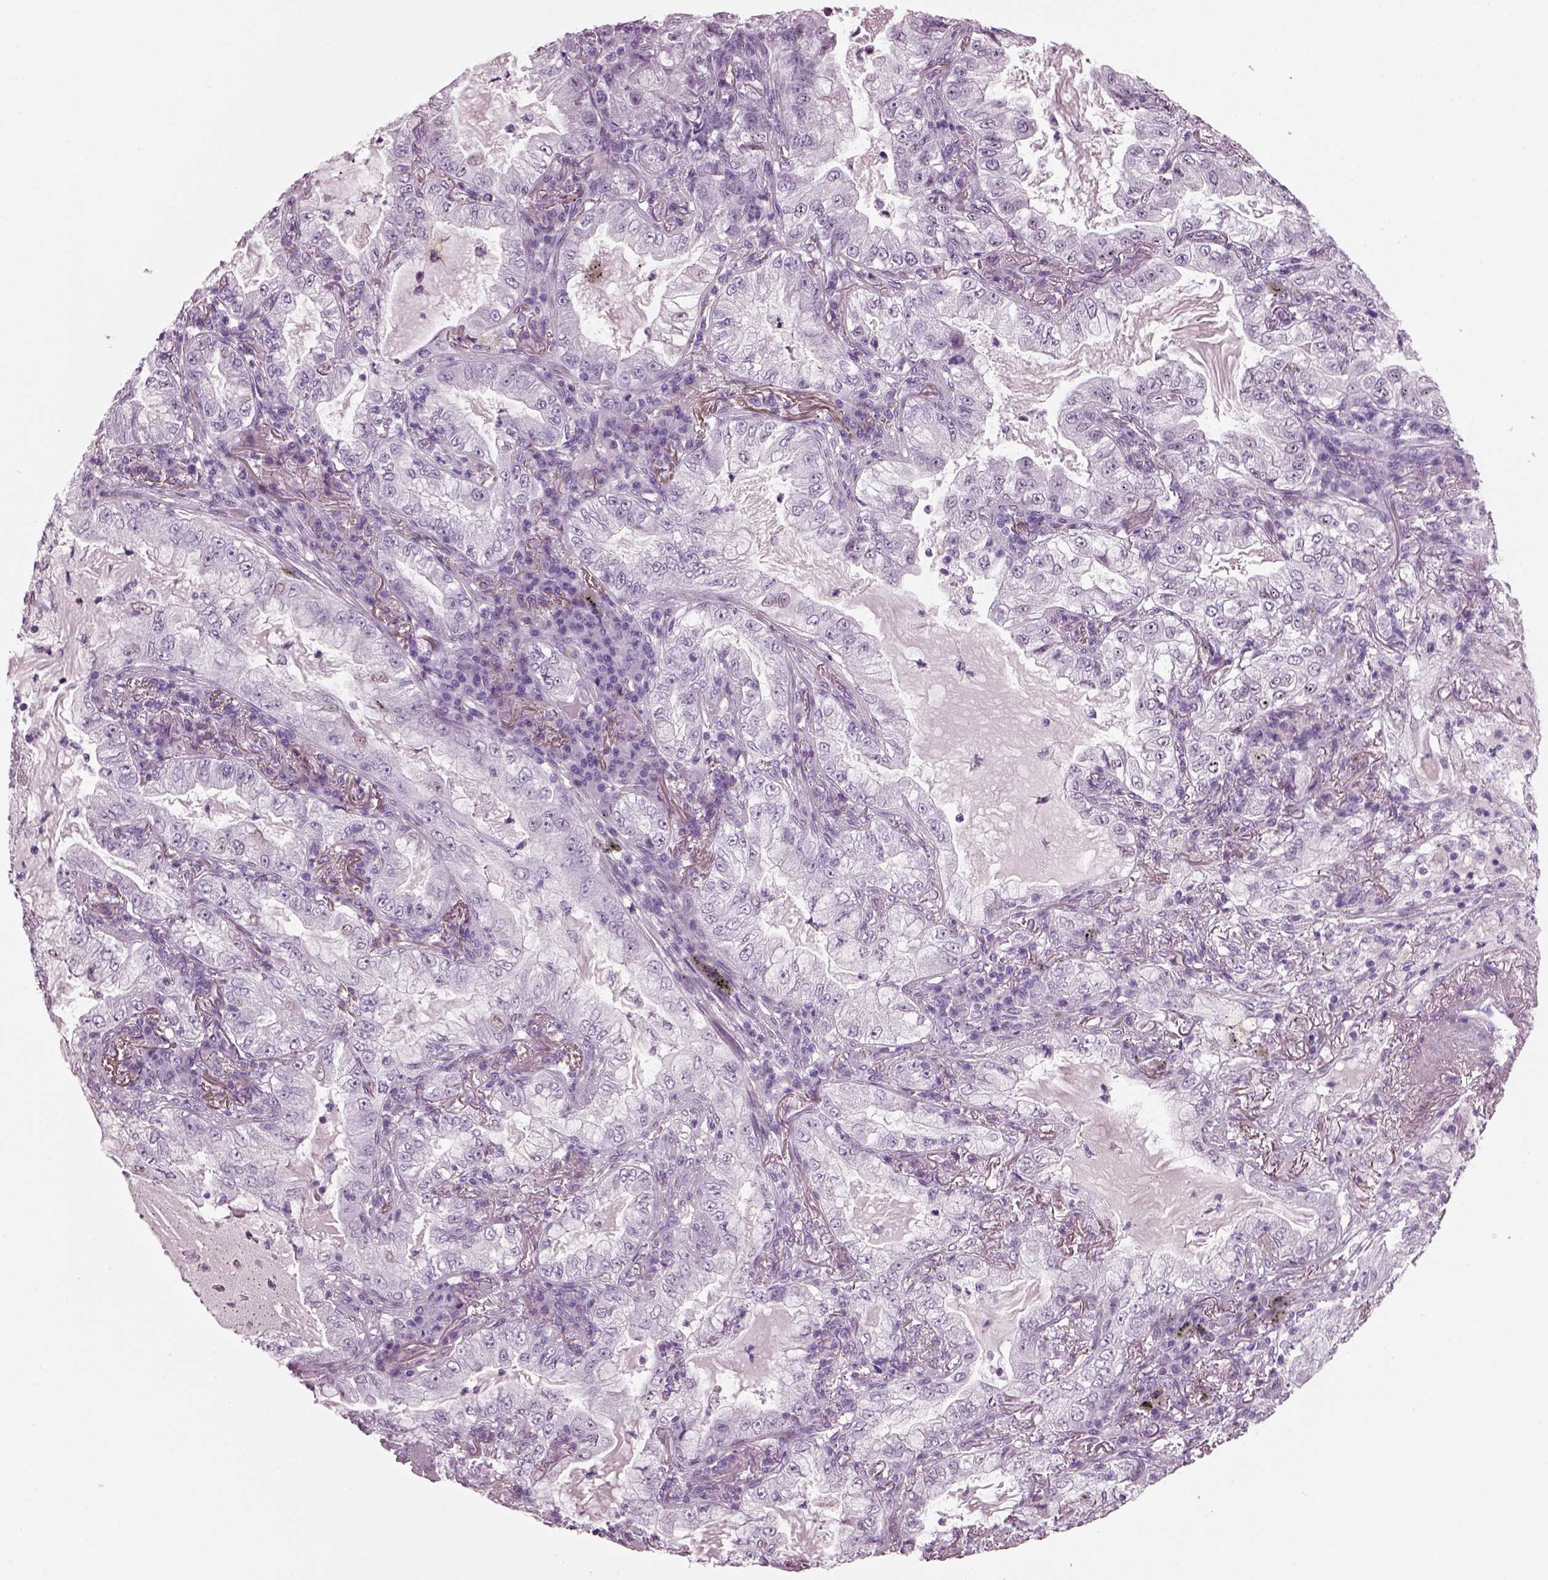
{"staining": {"intensity": "negative", "quantity": "none", "location": "none"}, "tissue": "lung cancer", "cell_type": "Tumor cells", "image_type": "cancer", "snomed": [{"axis": "morphology", "description": "Adenocarcinoma, NOS"}, {"axis": "topography", "description": "Lung"}], "caption": "DAB immunohistochemical staining of lung cancer shows no significant positivity in tumor cells. (Immunohistochemistry, brightfield microscopy, high magnification).", "gene": "KRTAP3-2", "patient": {"sex": "female", "age": 73}}